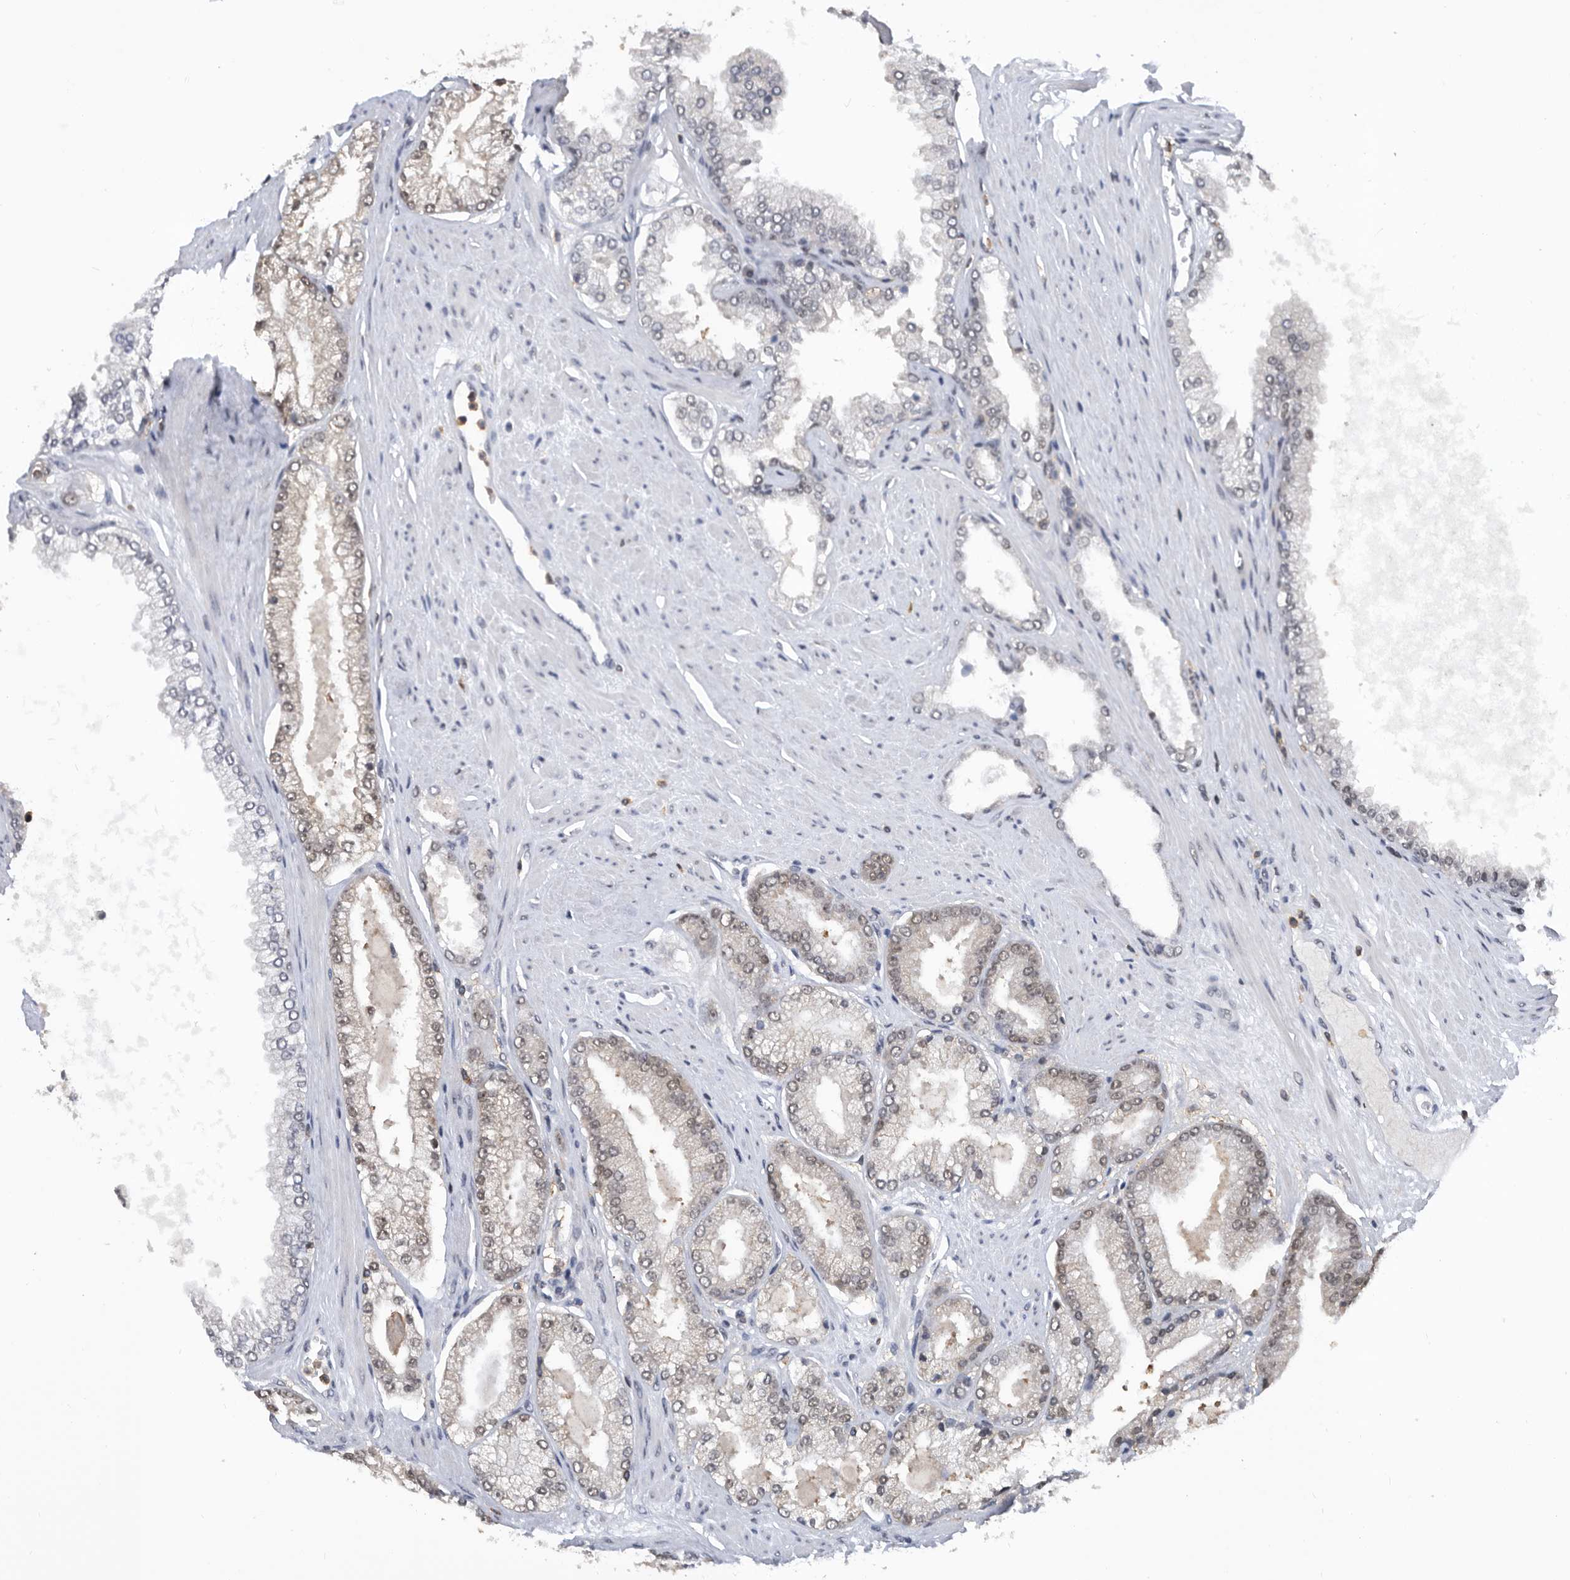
{"staining": {"intensity": "weak", "quantity": "<25%", "location": "nuclear"}, "tissue": "prostate cancer", "cell_type": "Tumor cells", "image_type": "cancer", "snomed": [{"axis": "morphology", "description": "Adenocarcinoma, High grade"}, {"axis": "topography", "description": "Prostate"}], "caption": "IHC of human high-grade adenocarcinoma (prostate) shows no positivity in tumor cells. (Brightfield microscopy of DAB immunohistochemistry at high magnification).", "gene": "ZNF260", "patient": {"sex": "male", "age": 58}}